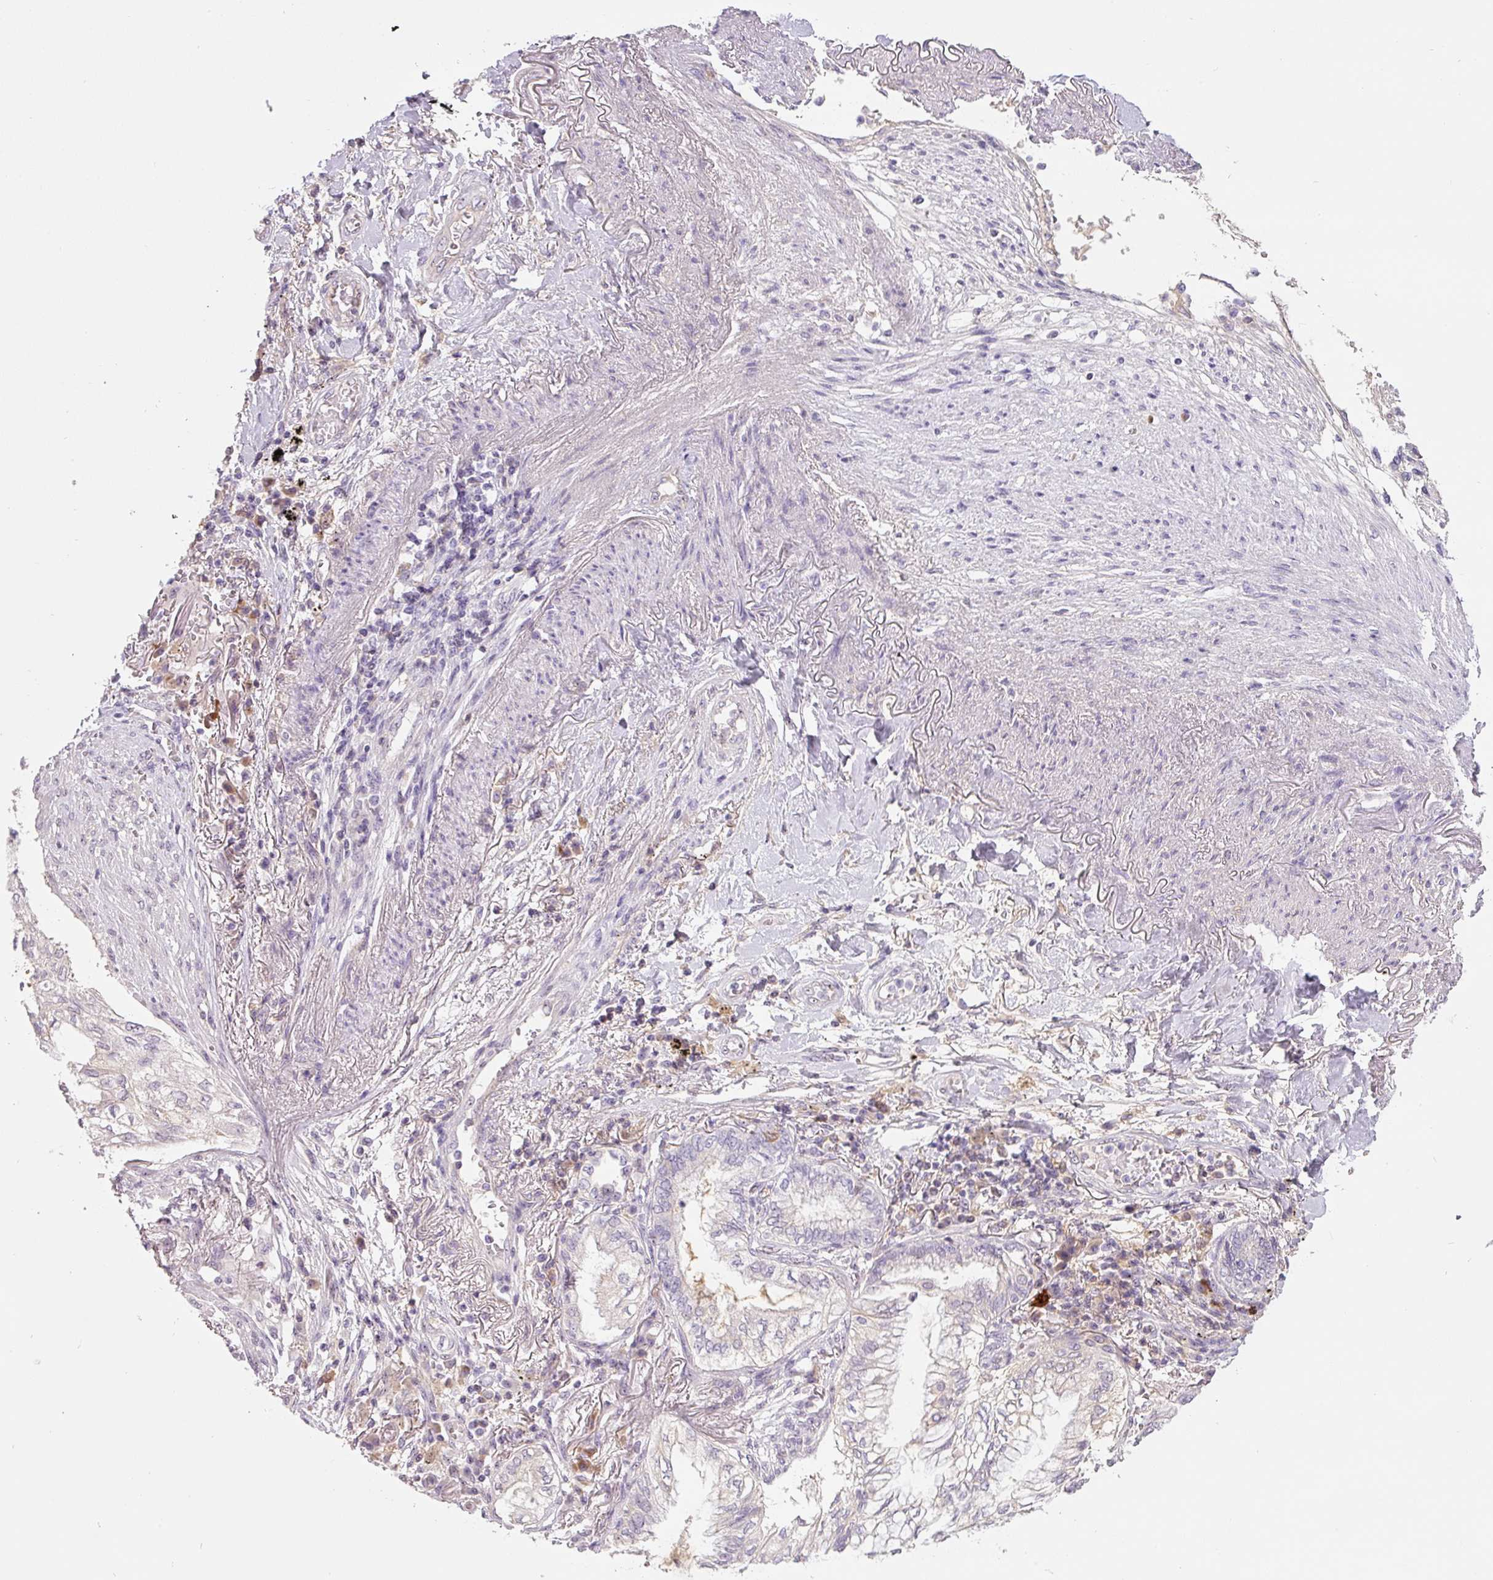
{"staining": {"intensity": "negative", "quantity": "none", "location": "none"}, "tissue": "lung cancer", "cell_type": "Tumor cells", "image_type": "cancer", "snomed": [{"axis": "morphology", "description": "Adenocarcinoma, NOS"}, {"axis": "topography", "description": "Lung"}], "caption": "Adenocarcinoma (lung) stained for a protein using IHC exhibits no expression tumor cells.", "gene": "TMEM37", "patient": {"sex": "female", "age": 70}}